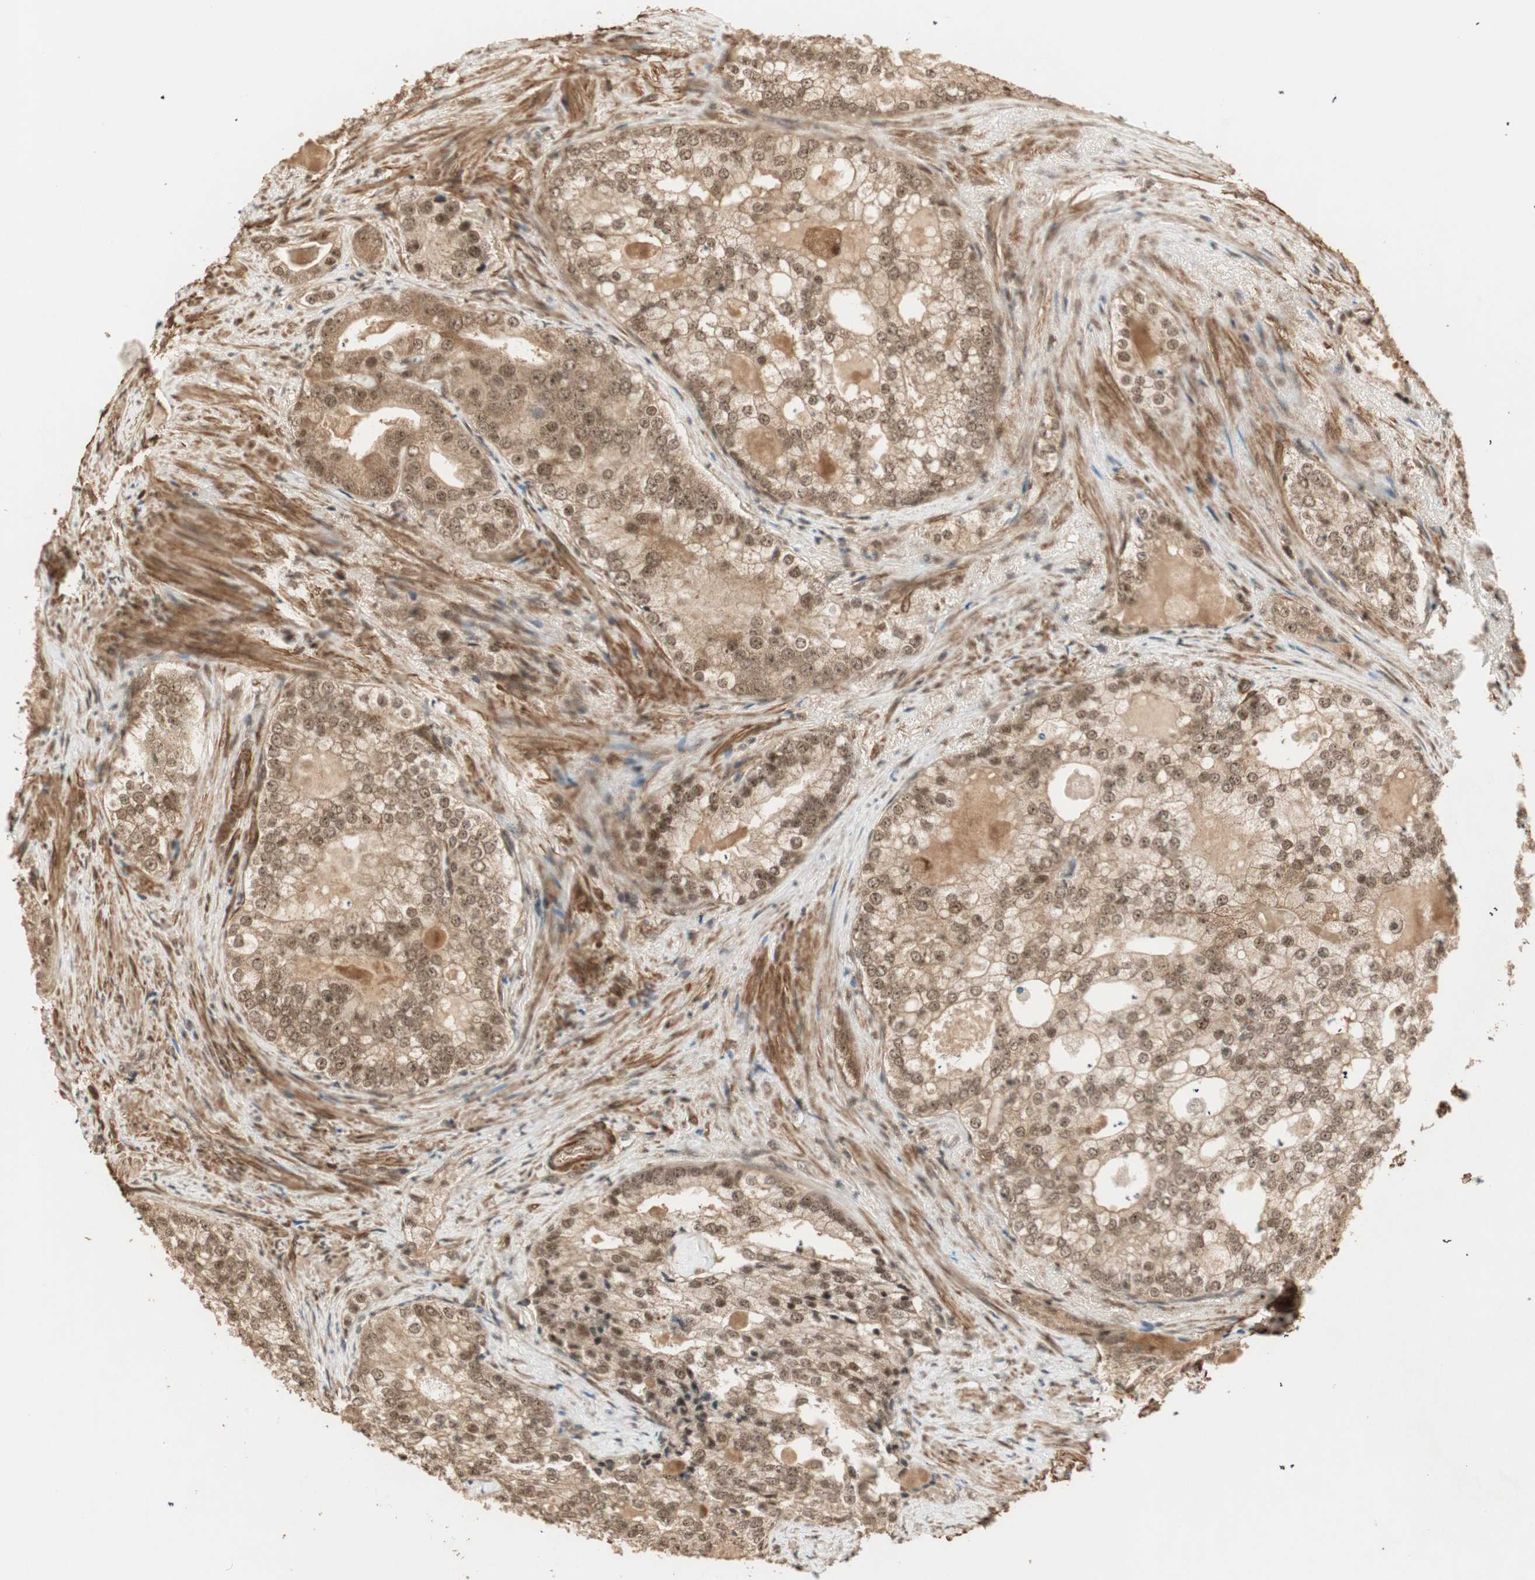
{"staining": {"intensity": "moderate", "quantity": ">75%", "location": "cytoplasmic/membranous,nuclear"}, "tissue": "prostate cancer", "cell_type": "Tumor cells", "image_type": "cancer", "snomed": [{"axis": "morphology", "description": "Adenocarcinoma, High grade"}, {"axis": "topography", "description": "Prostate"}], "caption": "The image shows immunohistochemical staining of prostate cancer (adenocarcinoma (high-grade)). There is moderate cytoplasmic/membranous and nuclear positivity is appreciated in approximately >75% of tumor cells. (brown staining indicates protein expression, while blue staining denotes nuclei).", "gene": "ZSCAN31", "patient": {"sex": "male", "age": 66}}